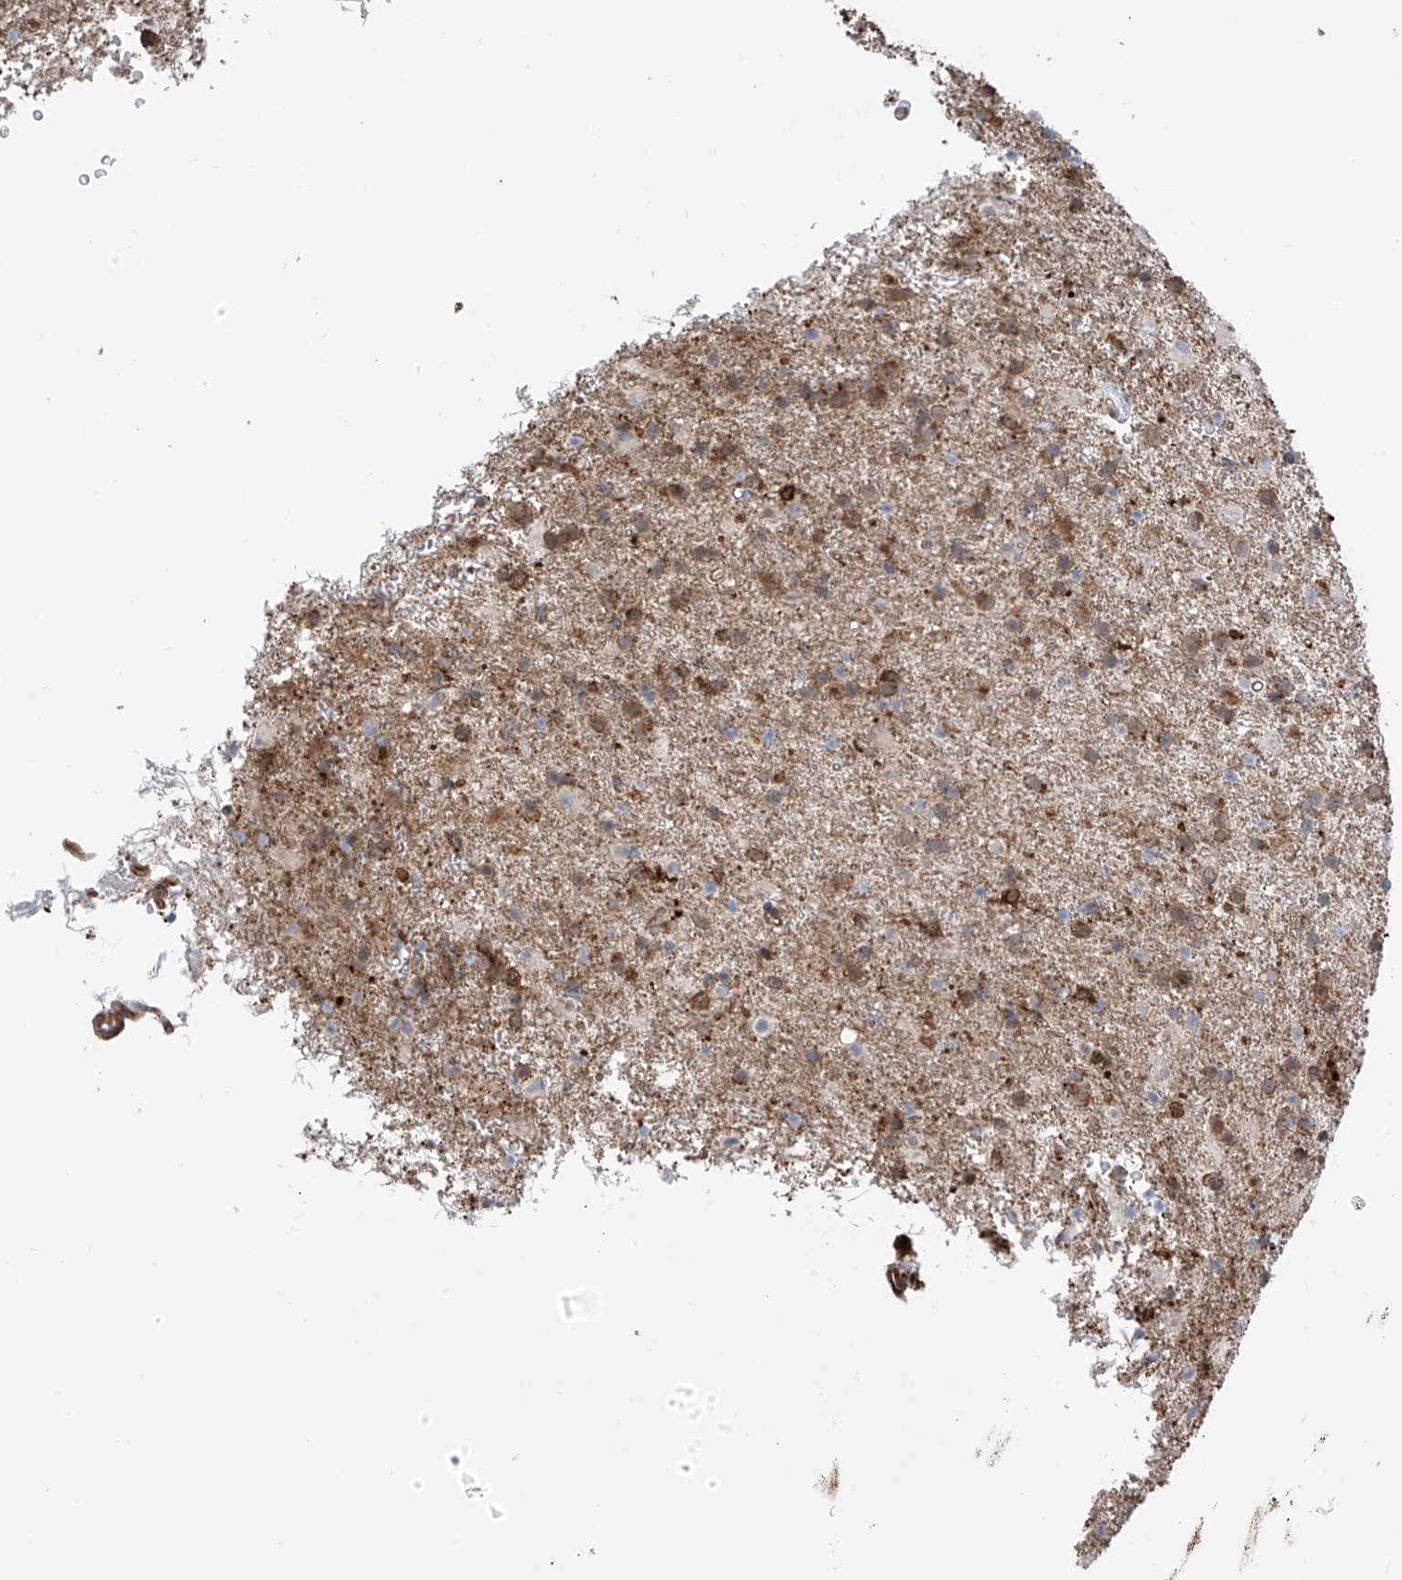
{"staining": {"intensity": "moderate", "quantity": "25%-75%", "location": "cytoplasmic/membranous"}, "tissue": "glioma", "cell_type": "Tumor cells", "image_type": "cancer", "snomed": [{"axis": "morphology", "description": "Glioma, malignant, Low grade"}, {"axis": "topography", "description": "Brain"}], "caption": "This histopathology image reveals IHC staining of human malignant low-grade glioma, with medium moderate cytoplasmic/membranous staining in approximately 25%-75% of tumor cells.", "gene": "ZNF189", "patient": {"sex": "male", "age": 65}}